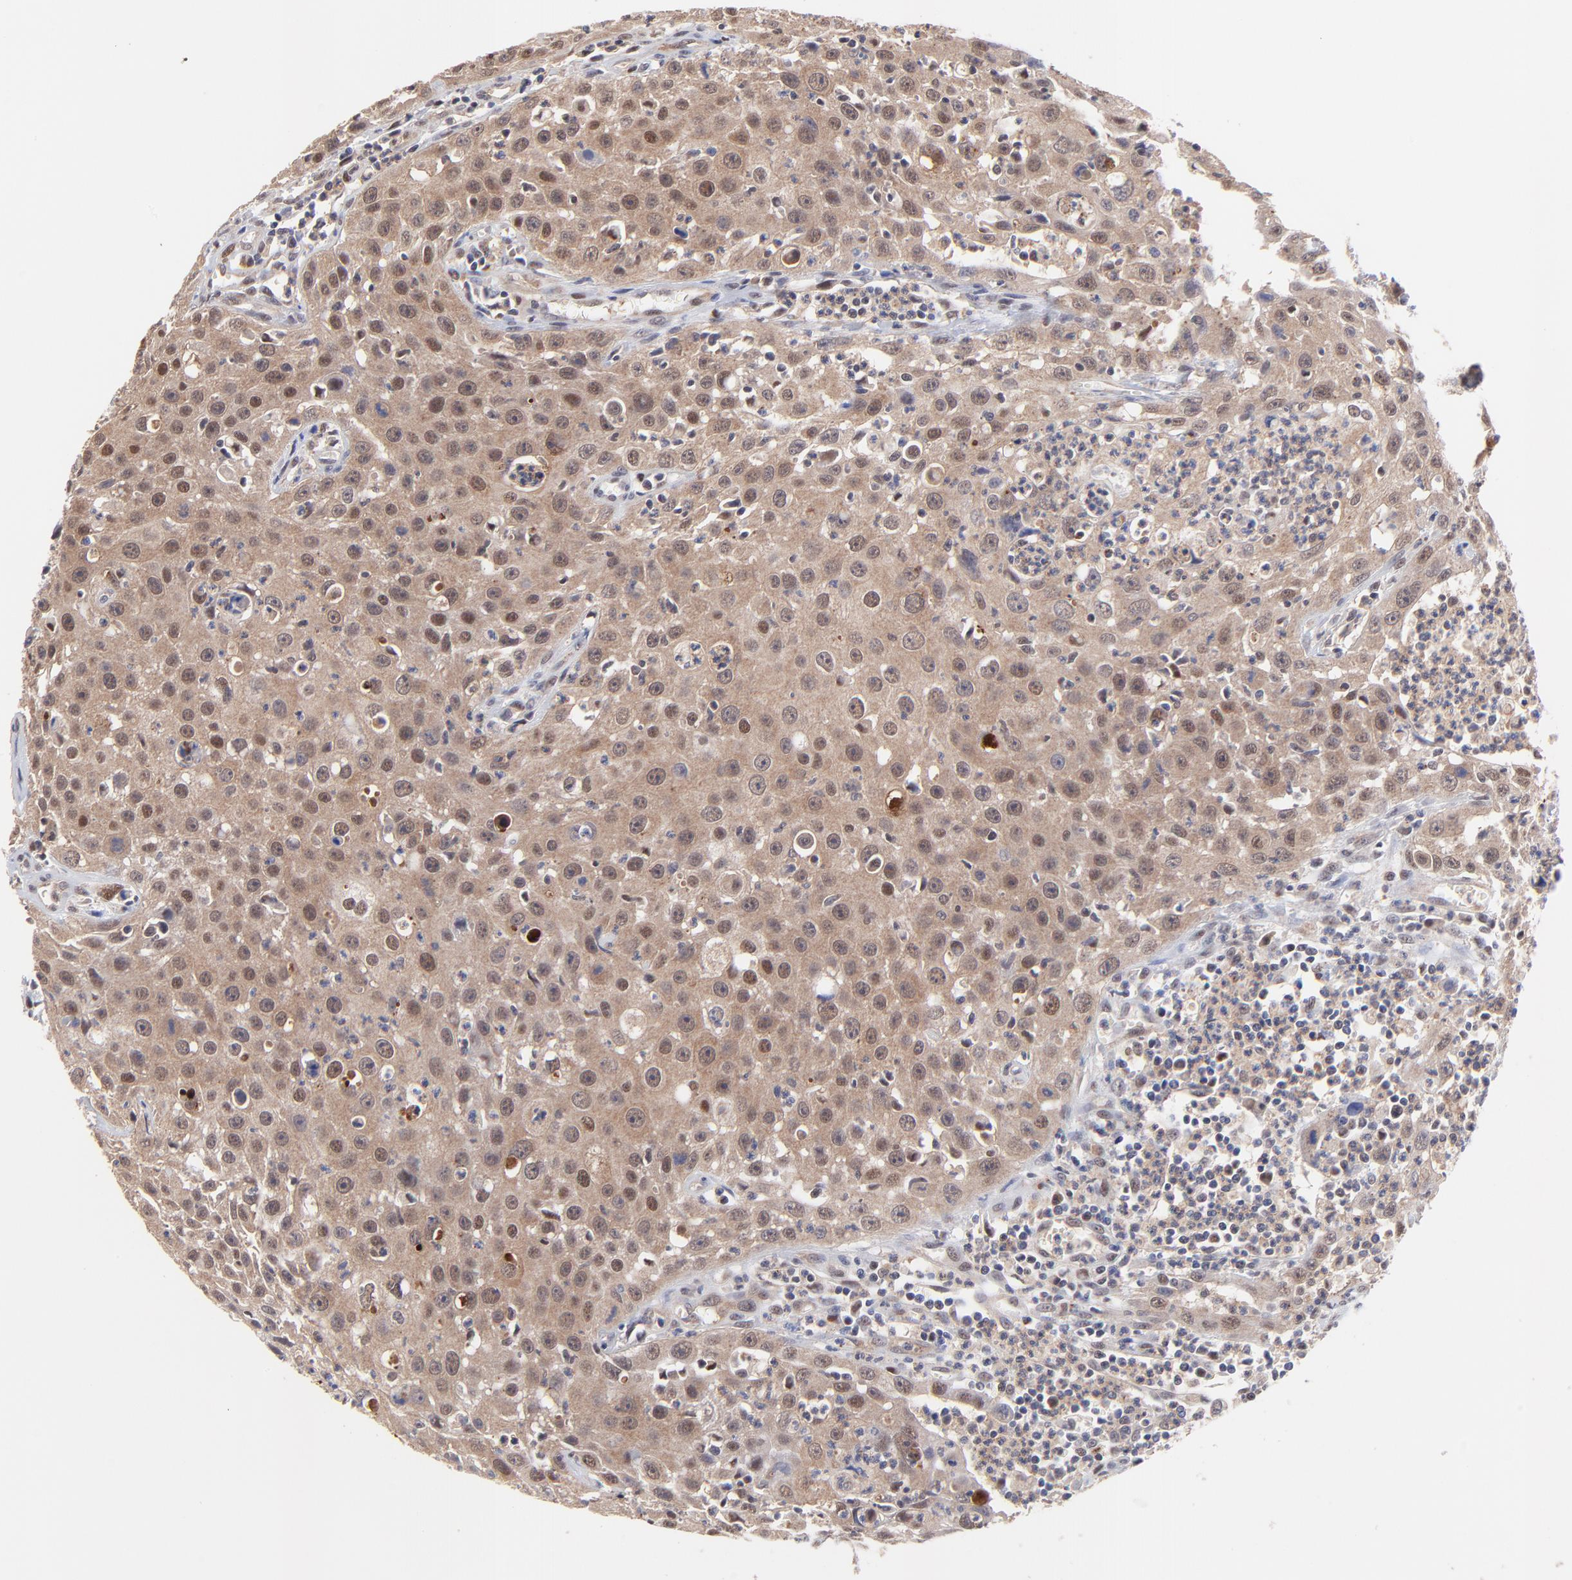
{"staining": {"intensity": "moderate", "quantity": ">75%", "location": "cytoplasmic/membranous,nuclear"}, "tissue": "urothelial cancer", "cell_type": "Tumor cells", "image_type": "cancer", "snomed": [{"axis": "morphology", "description": "Urothelial carcinoma, High grade"}, {"axis": "topography", "description": "Urinary bladder"}], "caption": "A medium amount of moderate cytoplasmic/membranous and nuclear positivity is appreciated in about >75% of tumor cells in high-grade urothelial carcinoma tissue. (DAB IHC with brightfield microscopy, high magnification).", "gene": "PSMA6", "patient": {"sex": "male", "age": 66}}